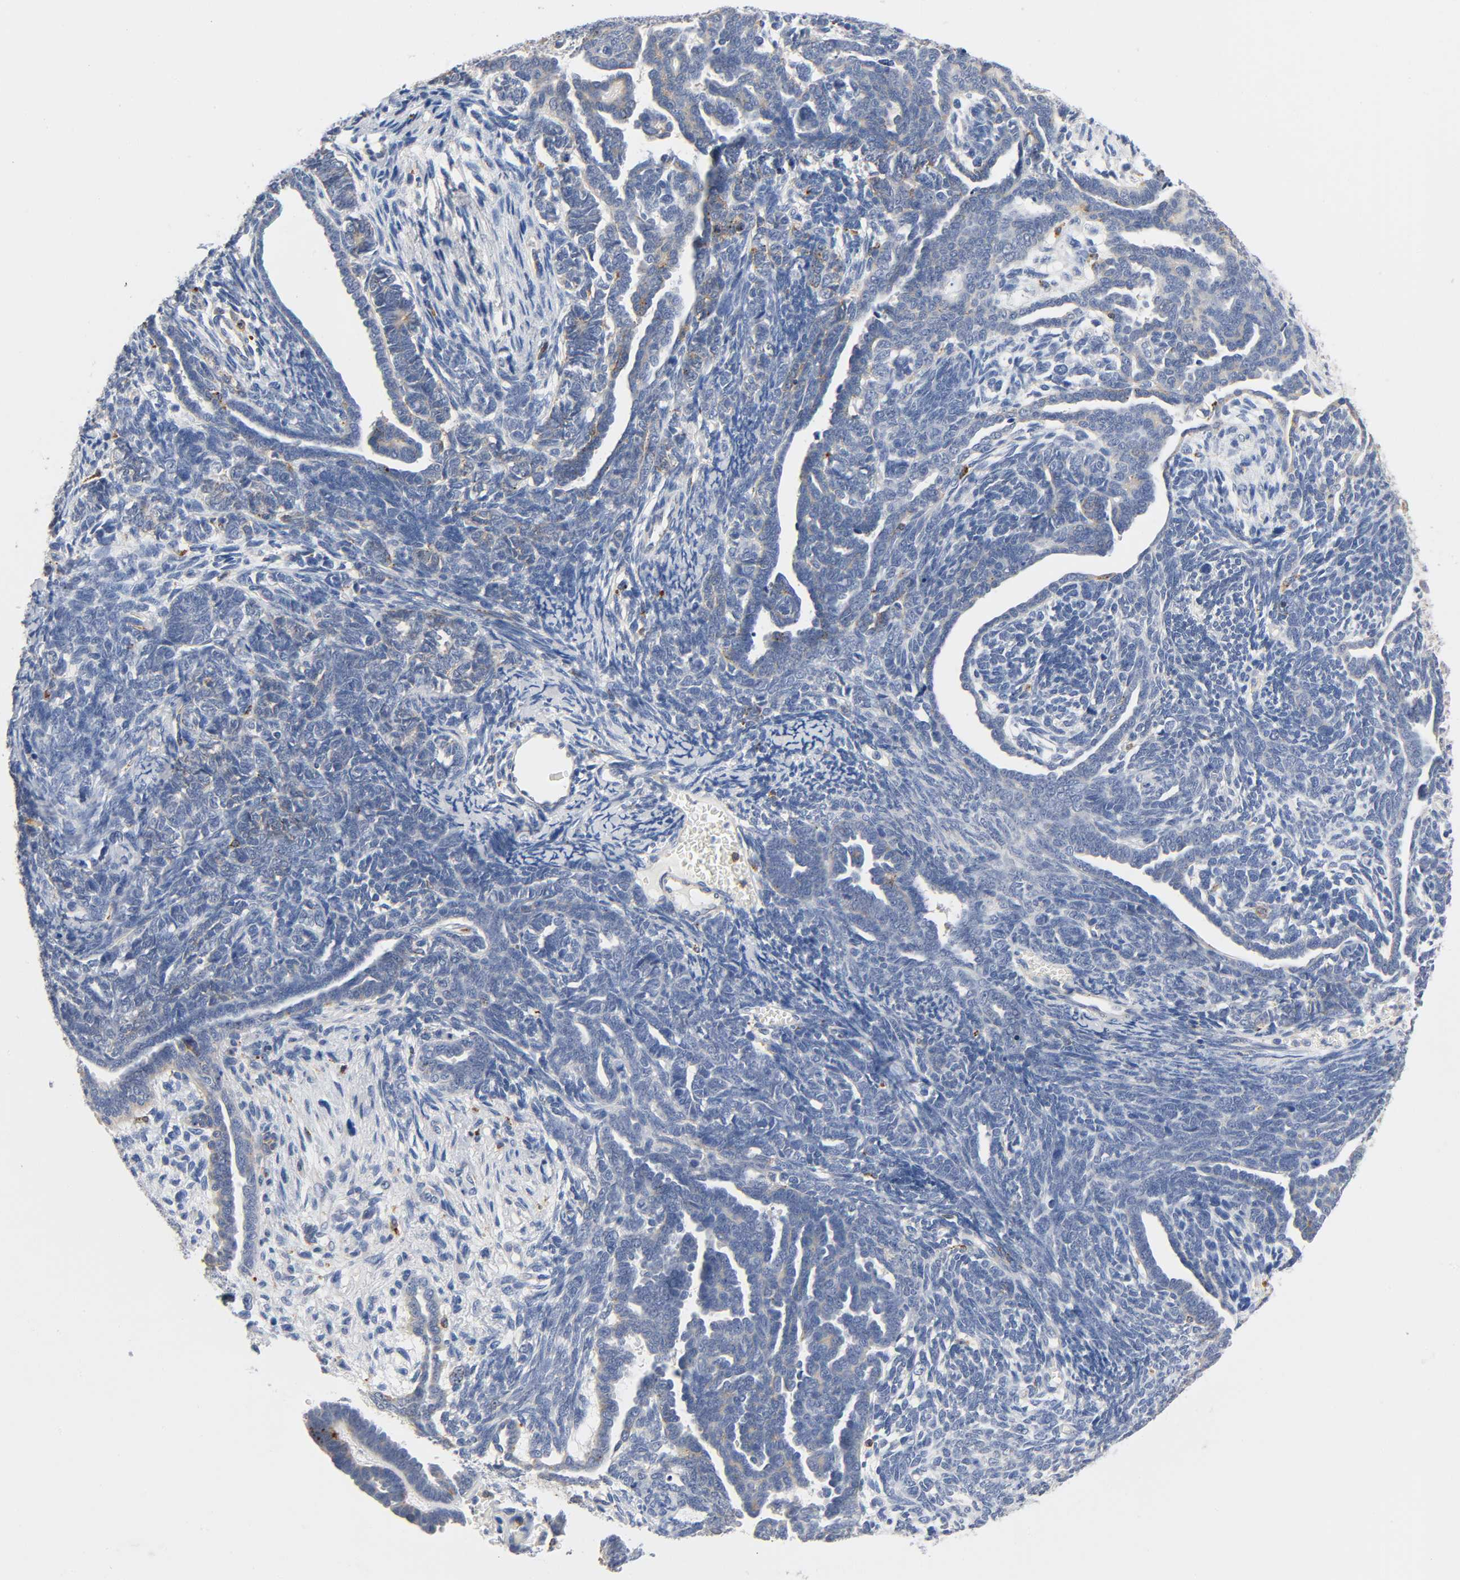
{"staining": {"intensity": "negative", "quantity": "none", "location": "none"}, "tissue": "endometrial cancer", "cell_type": "Tumor cells", "image_type": "cancer", "snomed": [{"axis": "morphology", "description": "Neoplasm, malignant, NOS"}, {"axis": "topography", "description": "Endometrium"}], "caption": "Tumor cells are negative for brown protein staining in endometrial malignant neoplasm.", "gene": "UCKL1", "patient": {"sex": "female", "age": 74}}